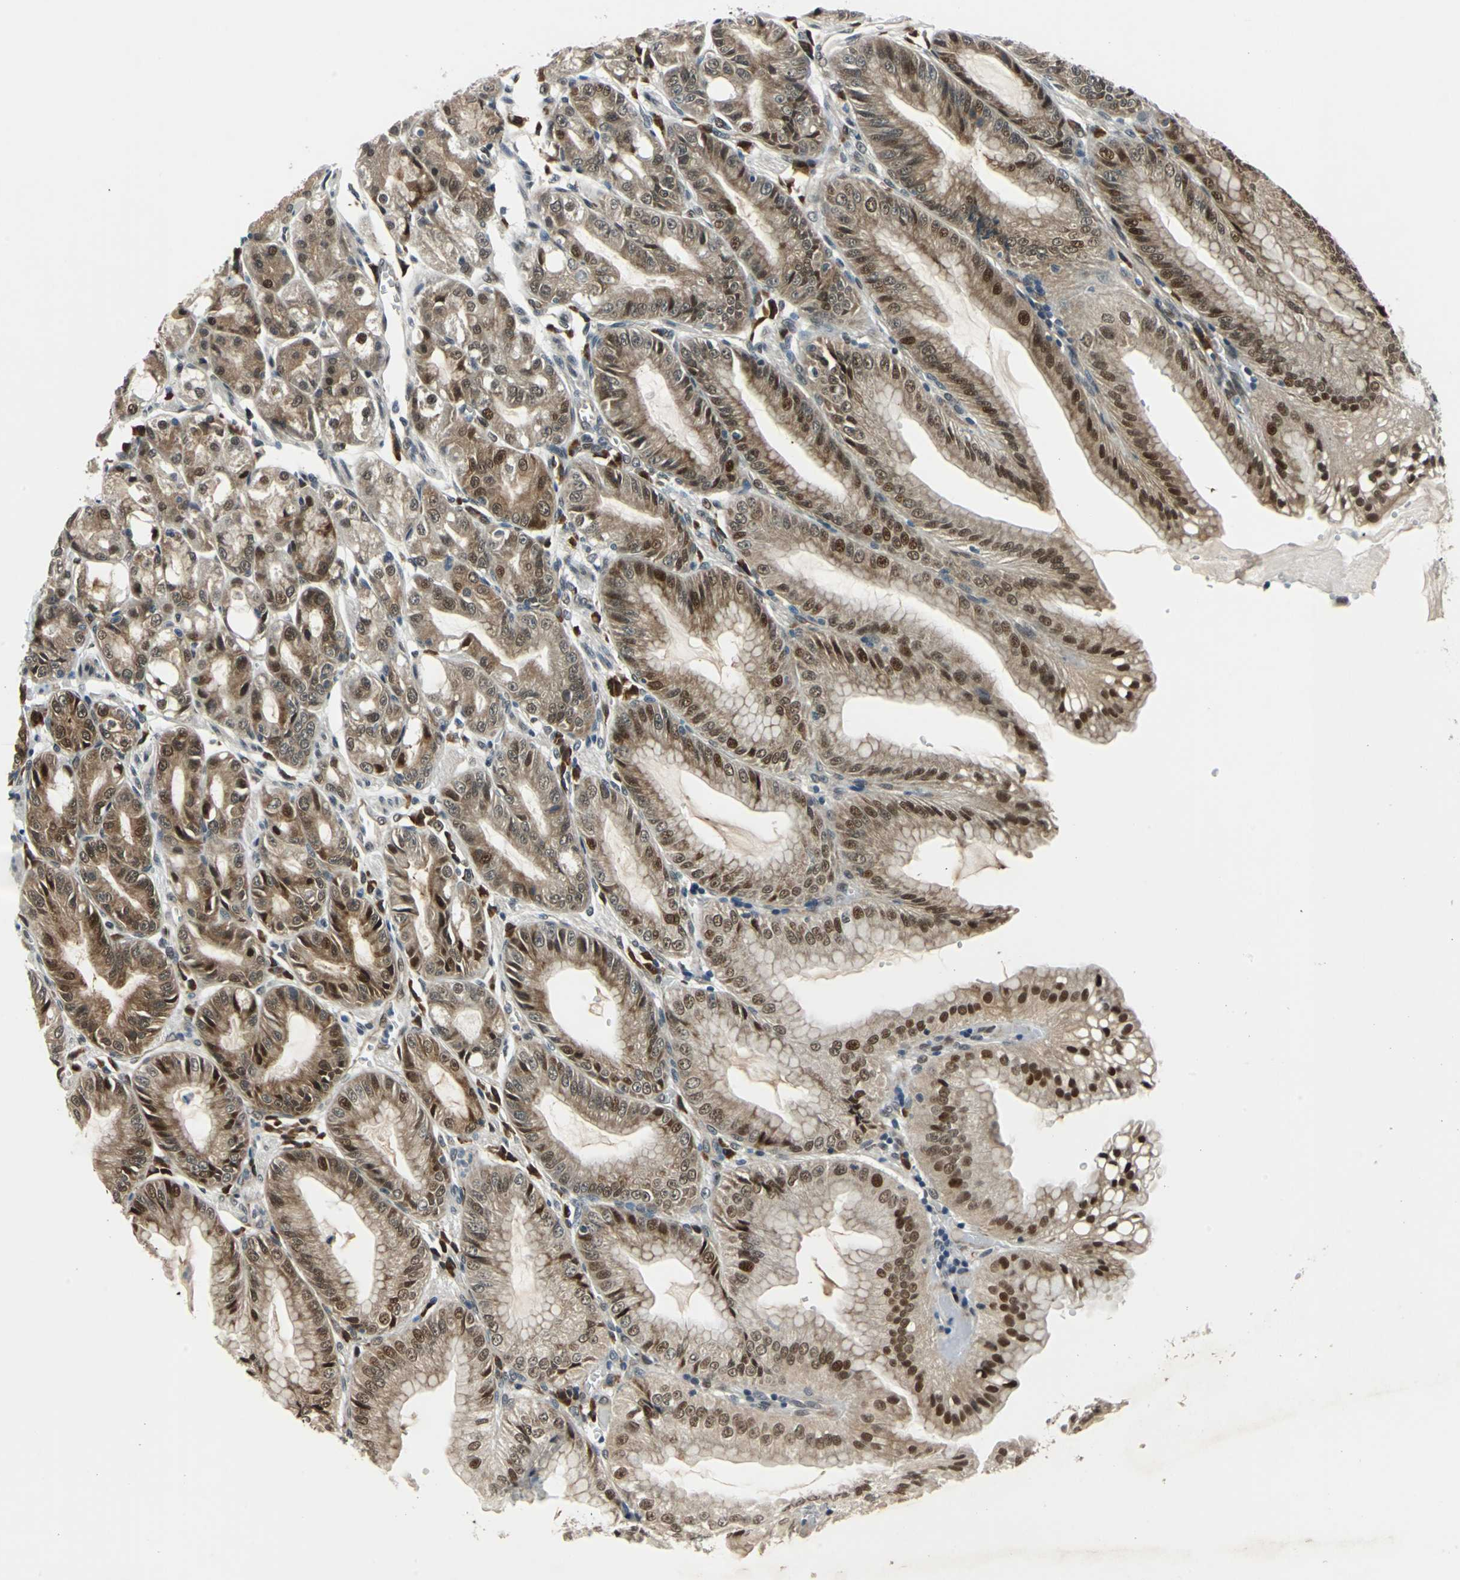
{"staining": {"intensity": "moderate", "quantity": ">75%", "location": "cytoplasmic/membranous,nuclear"}, "tissue": "stomach", "cell_type": "Glandular cells", "image_type": "normal", "snomed": [{"axis": "morphology", "description": "Normal tissue, NOS"}, {"axis": "topography", "description": "Stomach, lower"}], "caption": "An IHC image of normal tissue is shown. Protein staining in brown labels moderate cytoplasmic/membranous,nuclear positivity in stomach within glandular cells.", "gene": "POLR3K", "patient": {"sex": "male", "age": 71}}